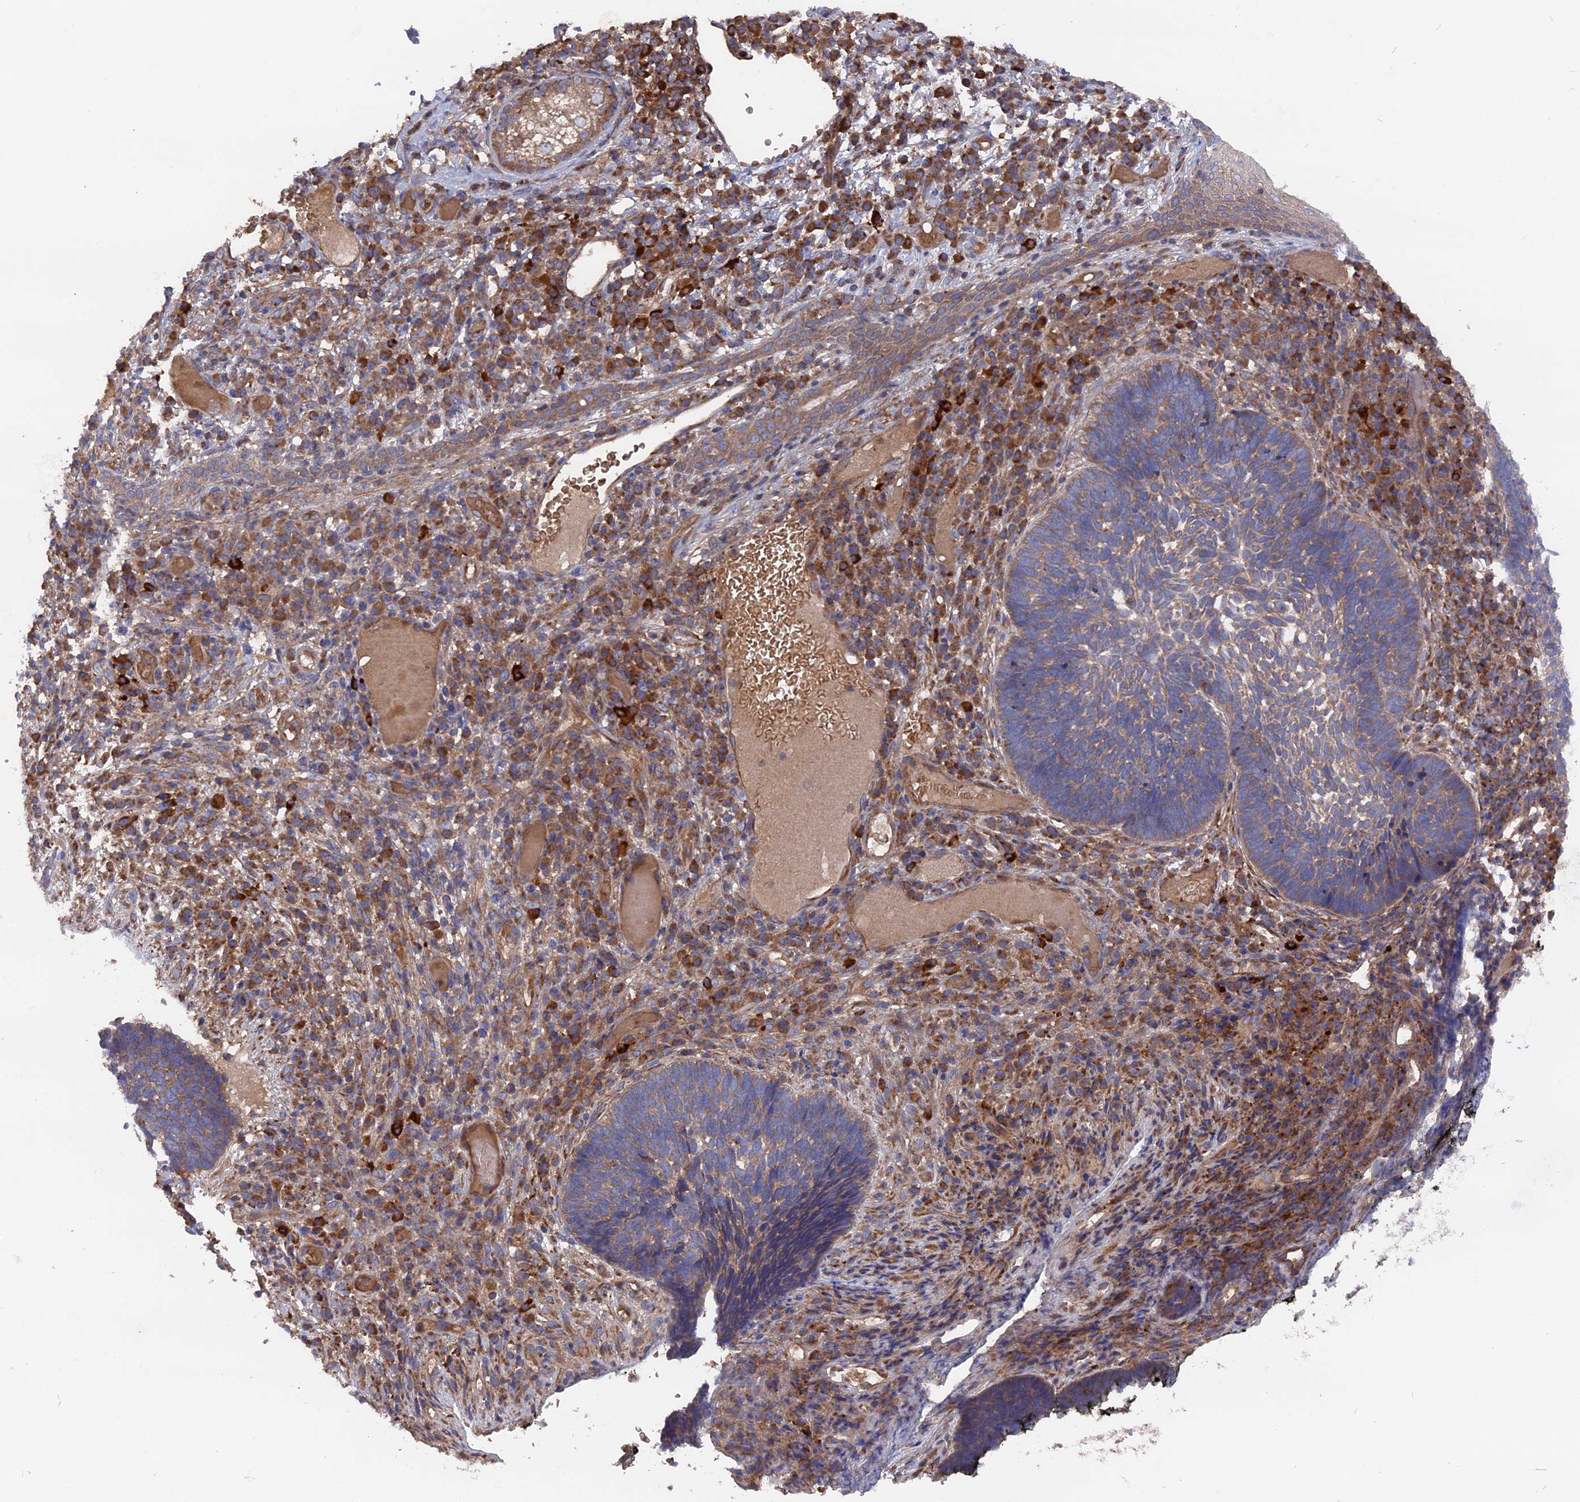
{"staining": {"intensity": "weak", "quantity": ">75%", "location": "cytoplasmic/membranous"}, "tissue": "skin cancer", "cell_type": "Tumor cells", "image_type": "cancer", "snomed": [{"axis": "morphology", "description": "Basal cell carcinoma"}, {"axis": "topography", "description": "Skin"}], "caption": "IHC of basal cell carcinoma (skin) displays low levels of weak cytoplasmic/membranous positivity in about >75% of tumor cells.", "gene": "TELO2", "patient": {"sex": "male", "age": 88}}